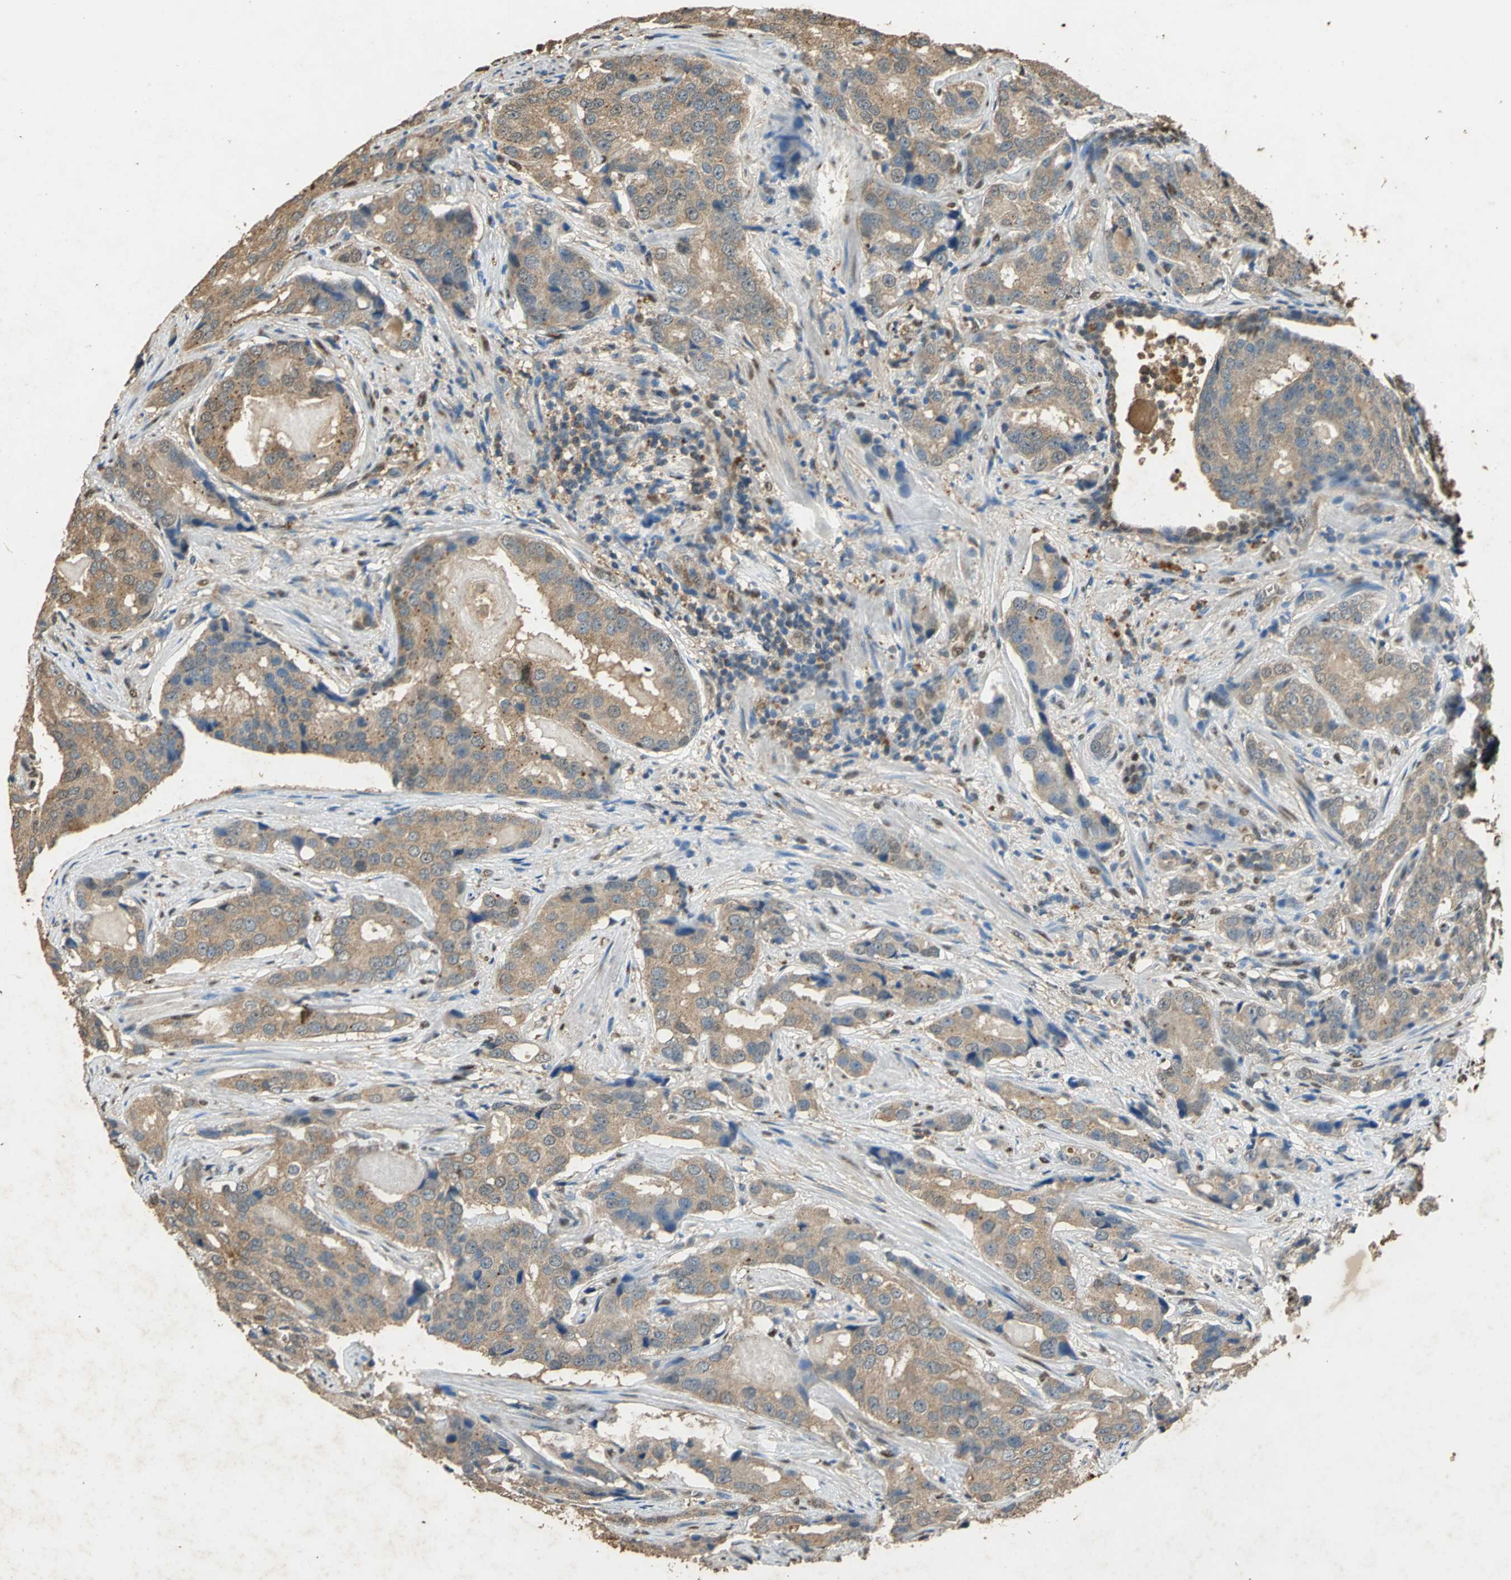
{"staining": {"intensity": "moderate", "quantity": ">75%", "location": "cytoplasmic/membranous"}, "tissue": "prostate cancer", "cell_type": "Tumor cells", "image_type": "cancer", "snomed": [{"axis": "morphology", "description": "Adenocarcinoma, High grade"}, {"axis": "topography", "description": "Prostate"}], "caption": "Prostate cancer tissue demonstrates moderate cytoplasmic/membranous expression in approximately >75% of tumor cells", "gene": "GAPDH", "patient": {"sex": "male", "age": 58}}